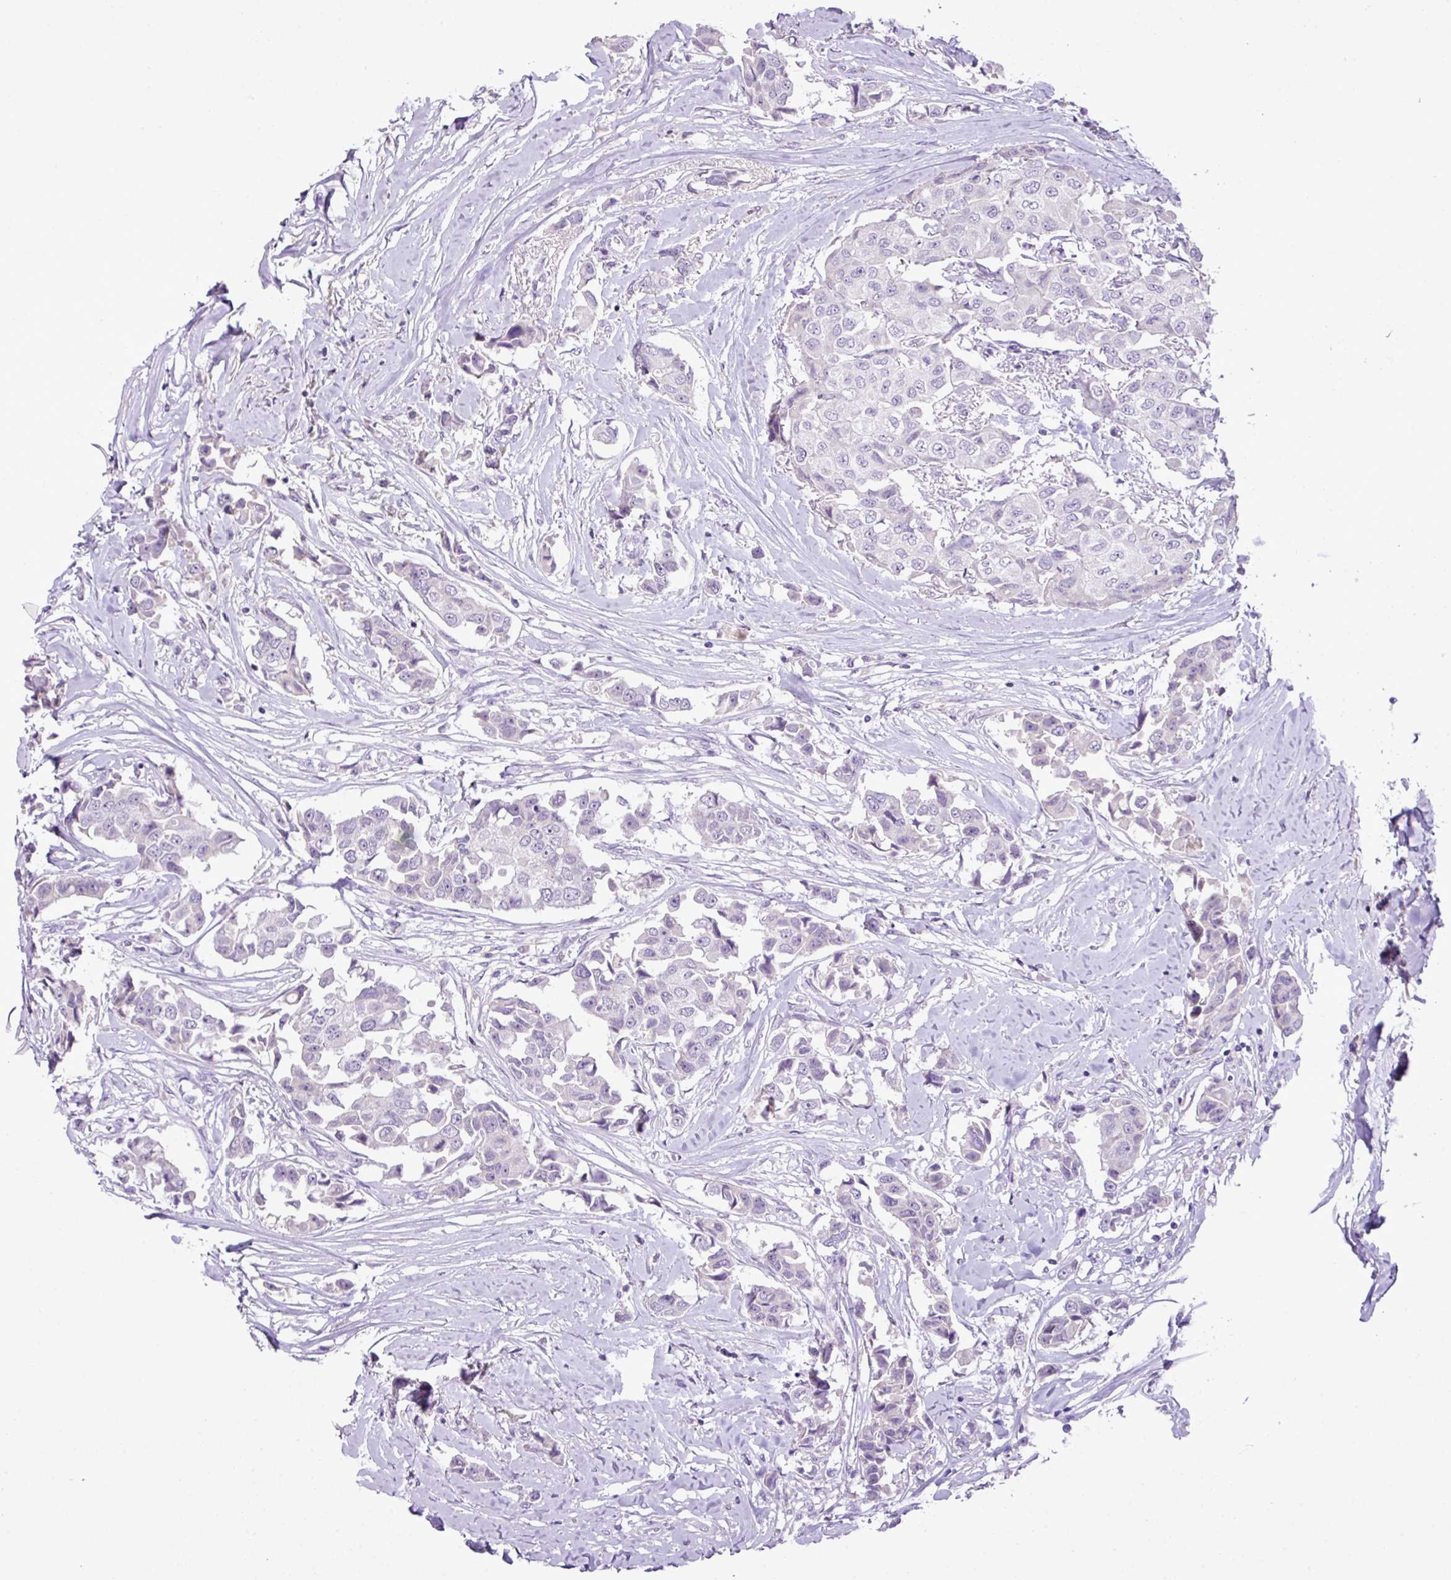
{"staining": {"intensity": "negative", "quantity": "none", "location": "none"}, "tissue": "breast cancer", "cell_type": "Tumor cells", "image_type": "cancer", "snomed": [{"axis": "morphology", "description": "Duct carcinoma"}, {"axis": "topography", "description": "Breast"}], "caption": "Breast cancer was stained to show a protein in brown. There is no significant expression in tumor cells.", "gene": "HTR3E", "patient": {"sex": "female", "age": 80}}